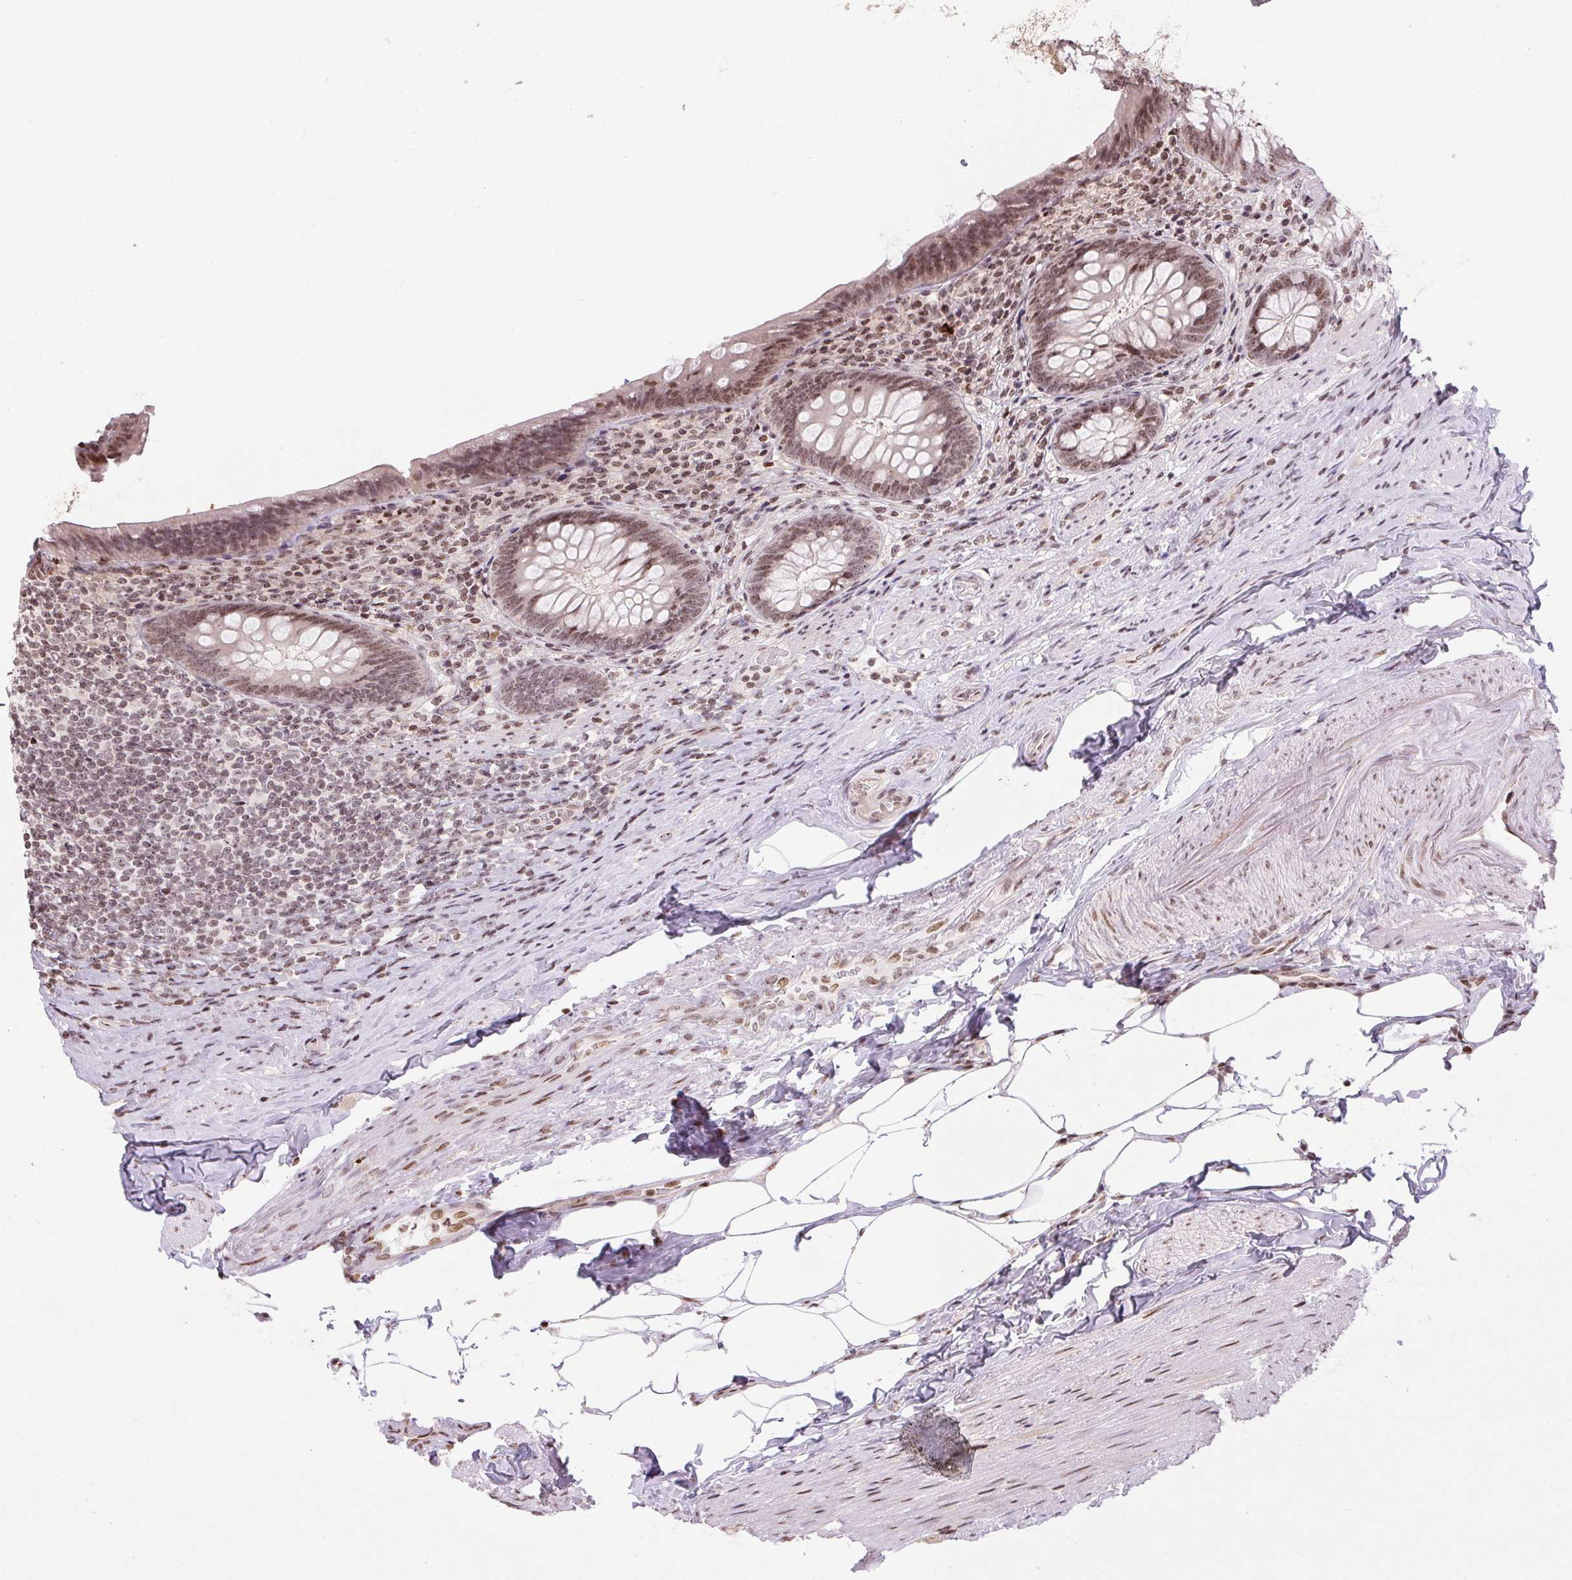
{"staining": {"intensity": "moderate", "quantity": "25%-75%", "location": "nuclear"}, "tissue": "appendix", "cell_type": "Glandular cells", "image_type": "normal", "snomed": [{"axis": "morphology", "description": "Normal tissue, NOS"}, {"axis": "topography", "description": "Appendix"}], "caption": "IHC (DAB) staining of unremarkable appendix exhibits moderate nuclear protein staining in approximately 25%-75% of glandular cells.", "gene": "RNF181", "patient": {"sex": "male", "age": 47}}